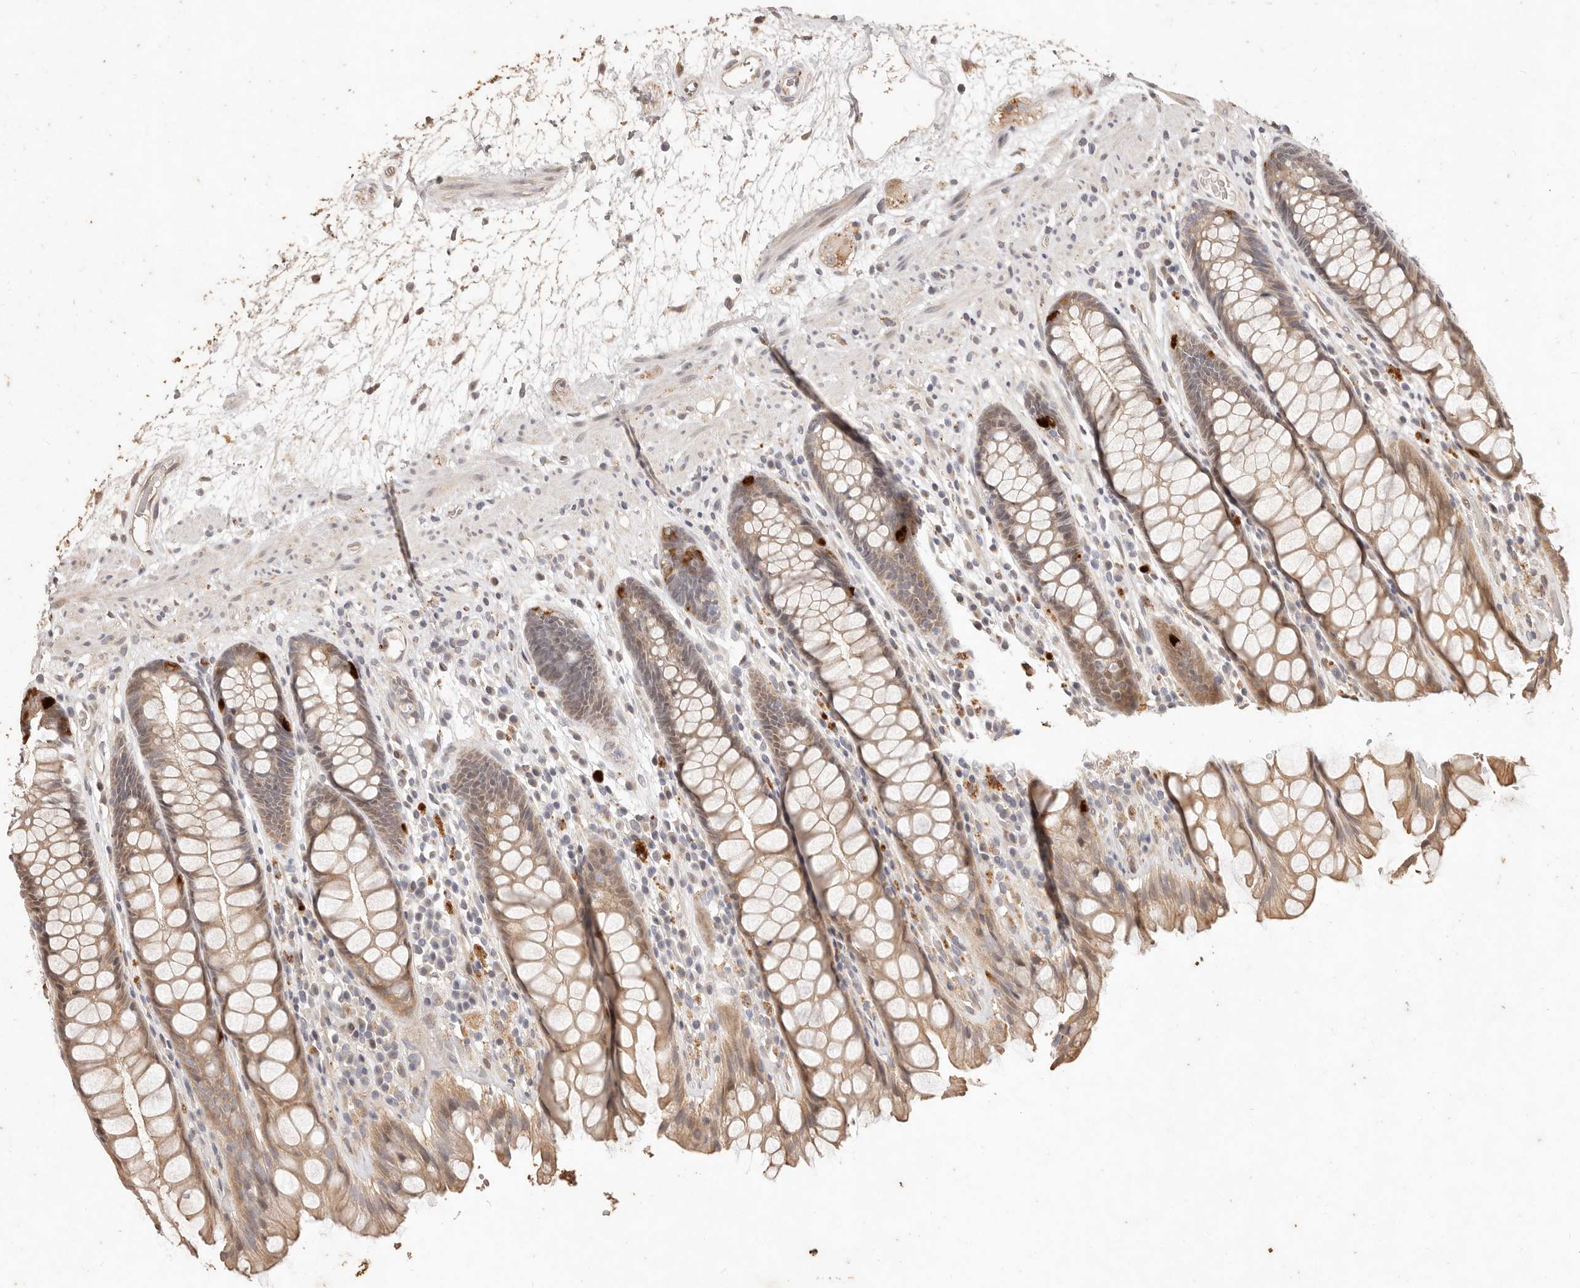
{"staining": {"intensity": "moderate", "quantity": ">75%", "location": "cytoplasmic/membranous,nuclear"}, "tissue": "rectum", "cell_type": "Glandular cells", "image_type": "normal", "snomed": [{"axis": "morphology", "description": "Normal tissue, NOS"}, {"axis": "topography", "description": "Rectum"}], "caption": "DAB immunohistochemical staining of normal rectum demonstrates moderate cytoplasmic/membranous,nuclear protein staining in about >75% of glandular cells. (brown staining indicates protein expression, while blue staining denotes nuclei).", "gene": "KIF9", "patient": {"sex": "male", "age": 64}}